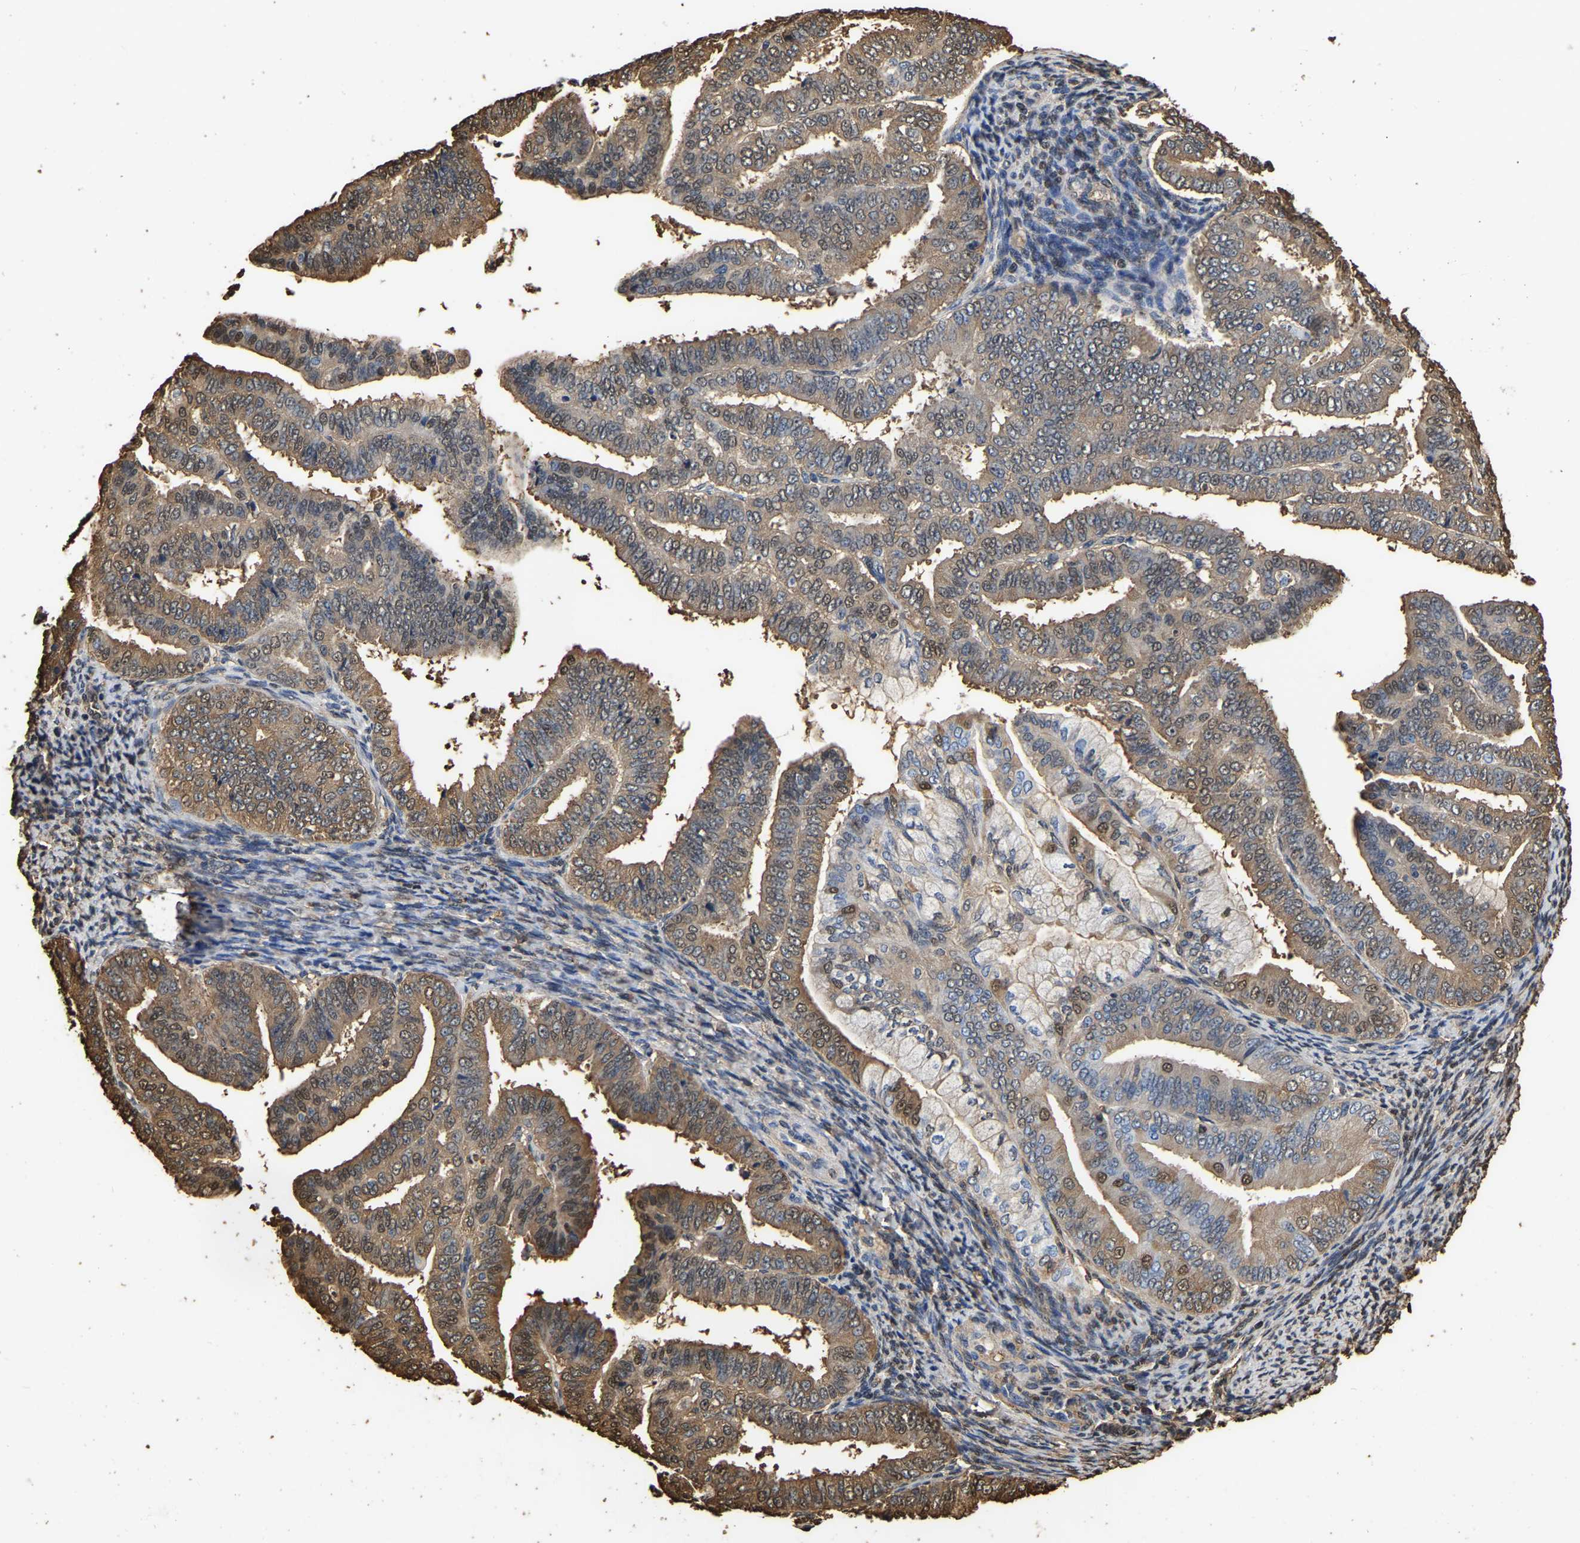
{"staining": {"intensity": "moderate", "quantity": ">75%", "location": "cytoplasmic/membranous"}, "tissue": "endometrial cancer", "cell_type": "Tumor cells", "image_type": "cancer", "snomed": [{"axis": "morphology", "description": "Adenocarcinoma, NOS"}, {"axis": "topography", "description": "Endometrium"}], "caption": "About >75% of tumor cells in human endometrial cancer (adenocarcinoma) exhibit moderate cytoplasmic/membranous protein expression as visualized by brown immunohistochemical staining.", "gene": "LDHB", "patient": {"sex": "female", "age": 63}}